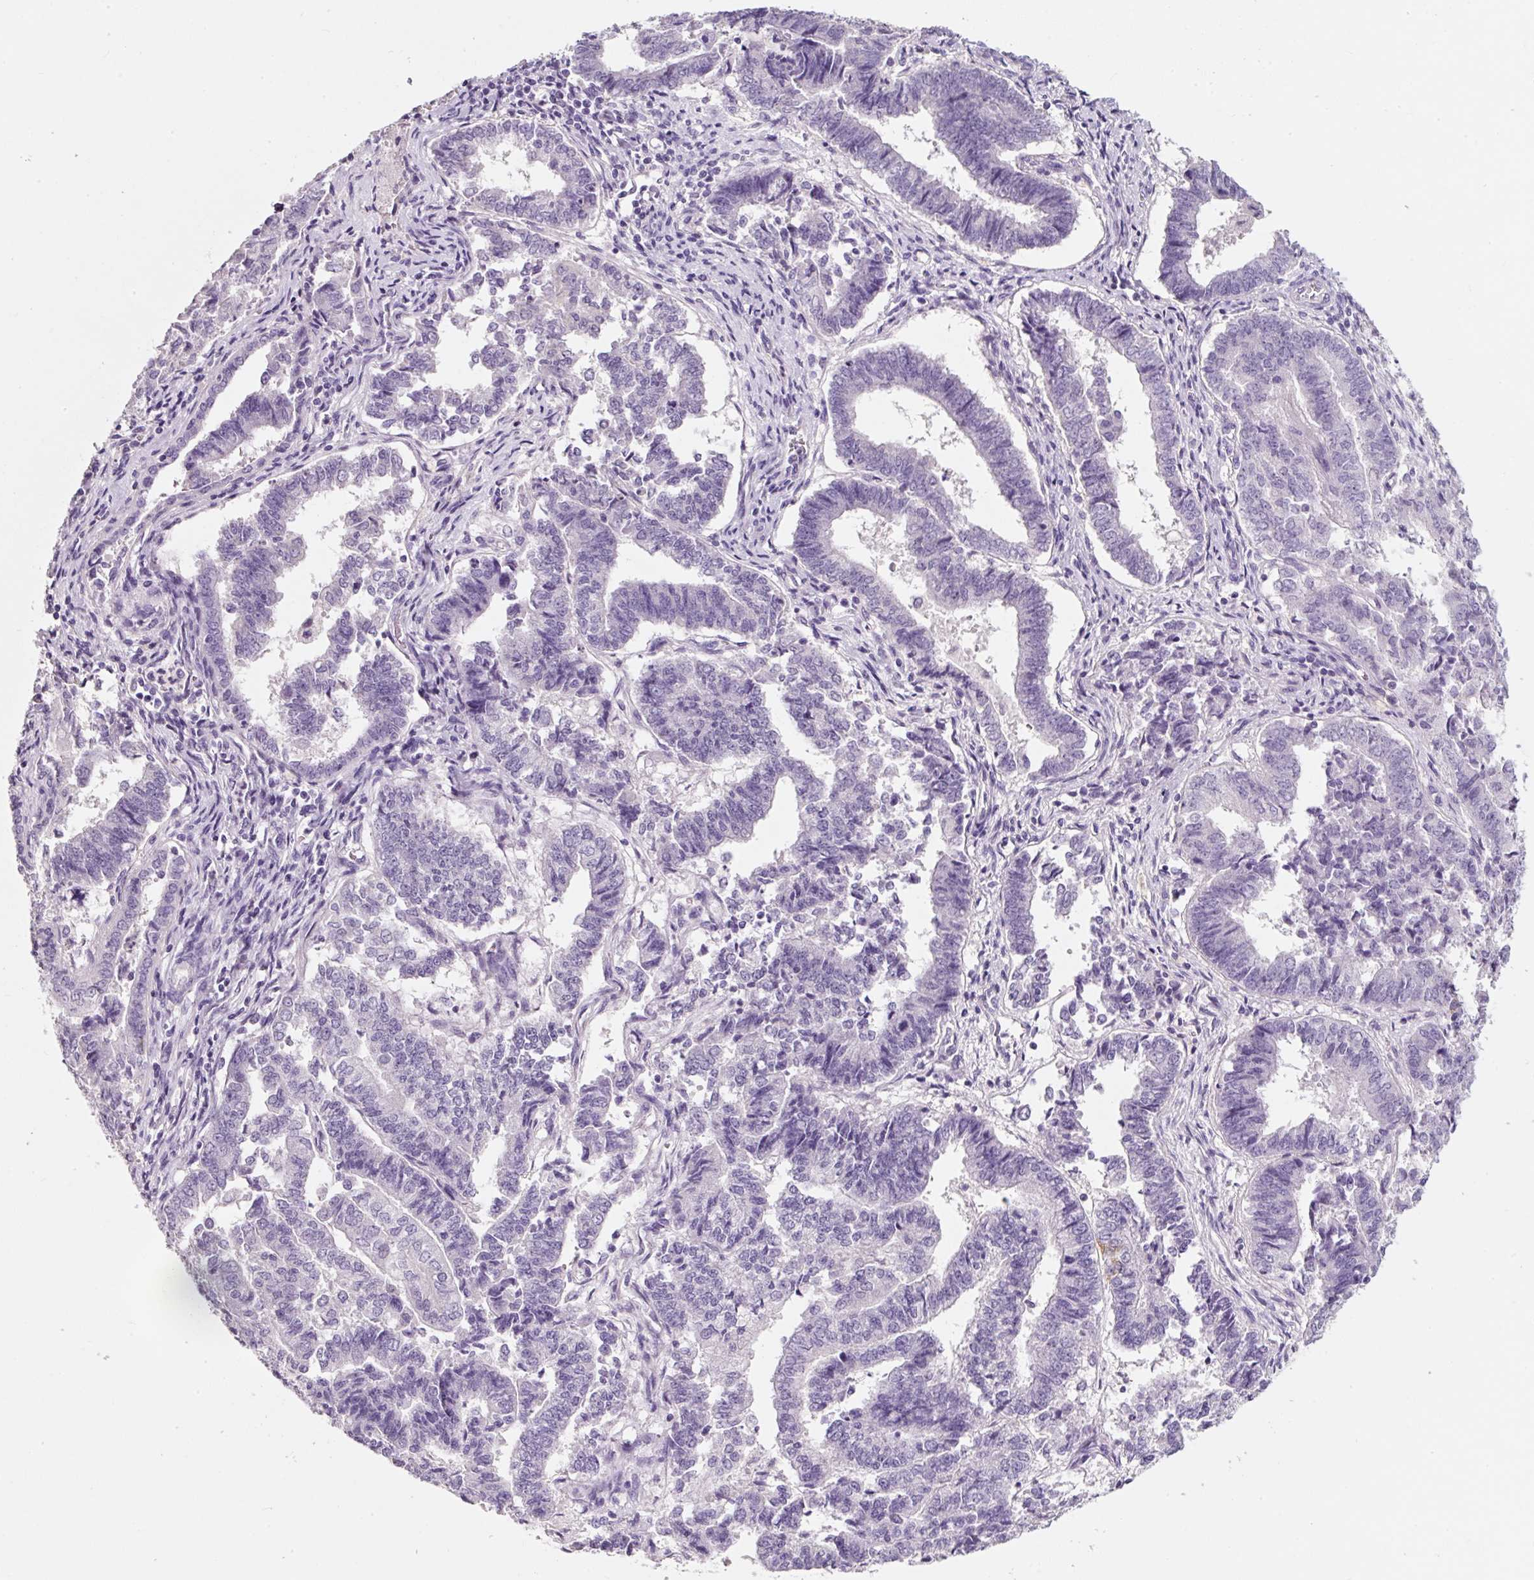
{"staining": {"intensity": "negative", "quantity": "none", "location": "none"}, "tissue": "endometrial cancer", "cell_type": "Tumor cells", "image_type": "cancer", "snomed": [{"axis": "morphology", "description": "Adenocarcinoma, NOS"}, {"axis": "topography", "description": "Endometrium"}], "caption": "Immunohistochemical staining of human endometrial cancer displays no significant positivity in tumor cells.", "gene": "SYP", "patient": {"sex": "female", "age": 72}}